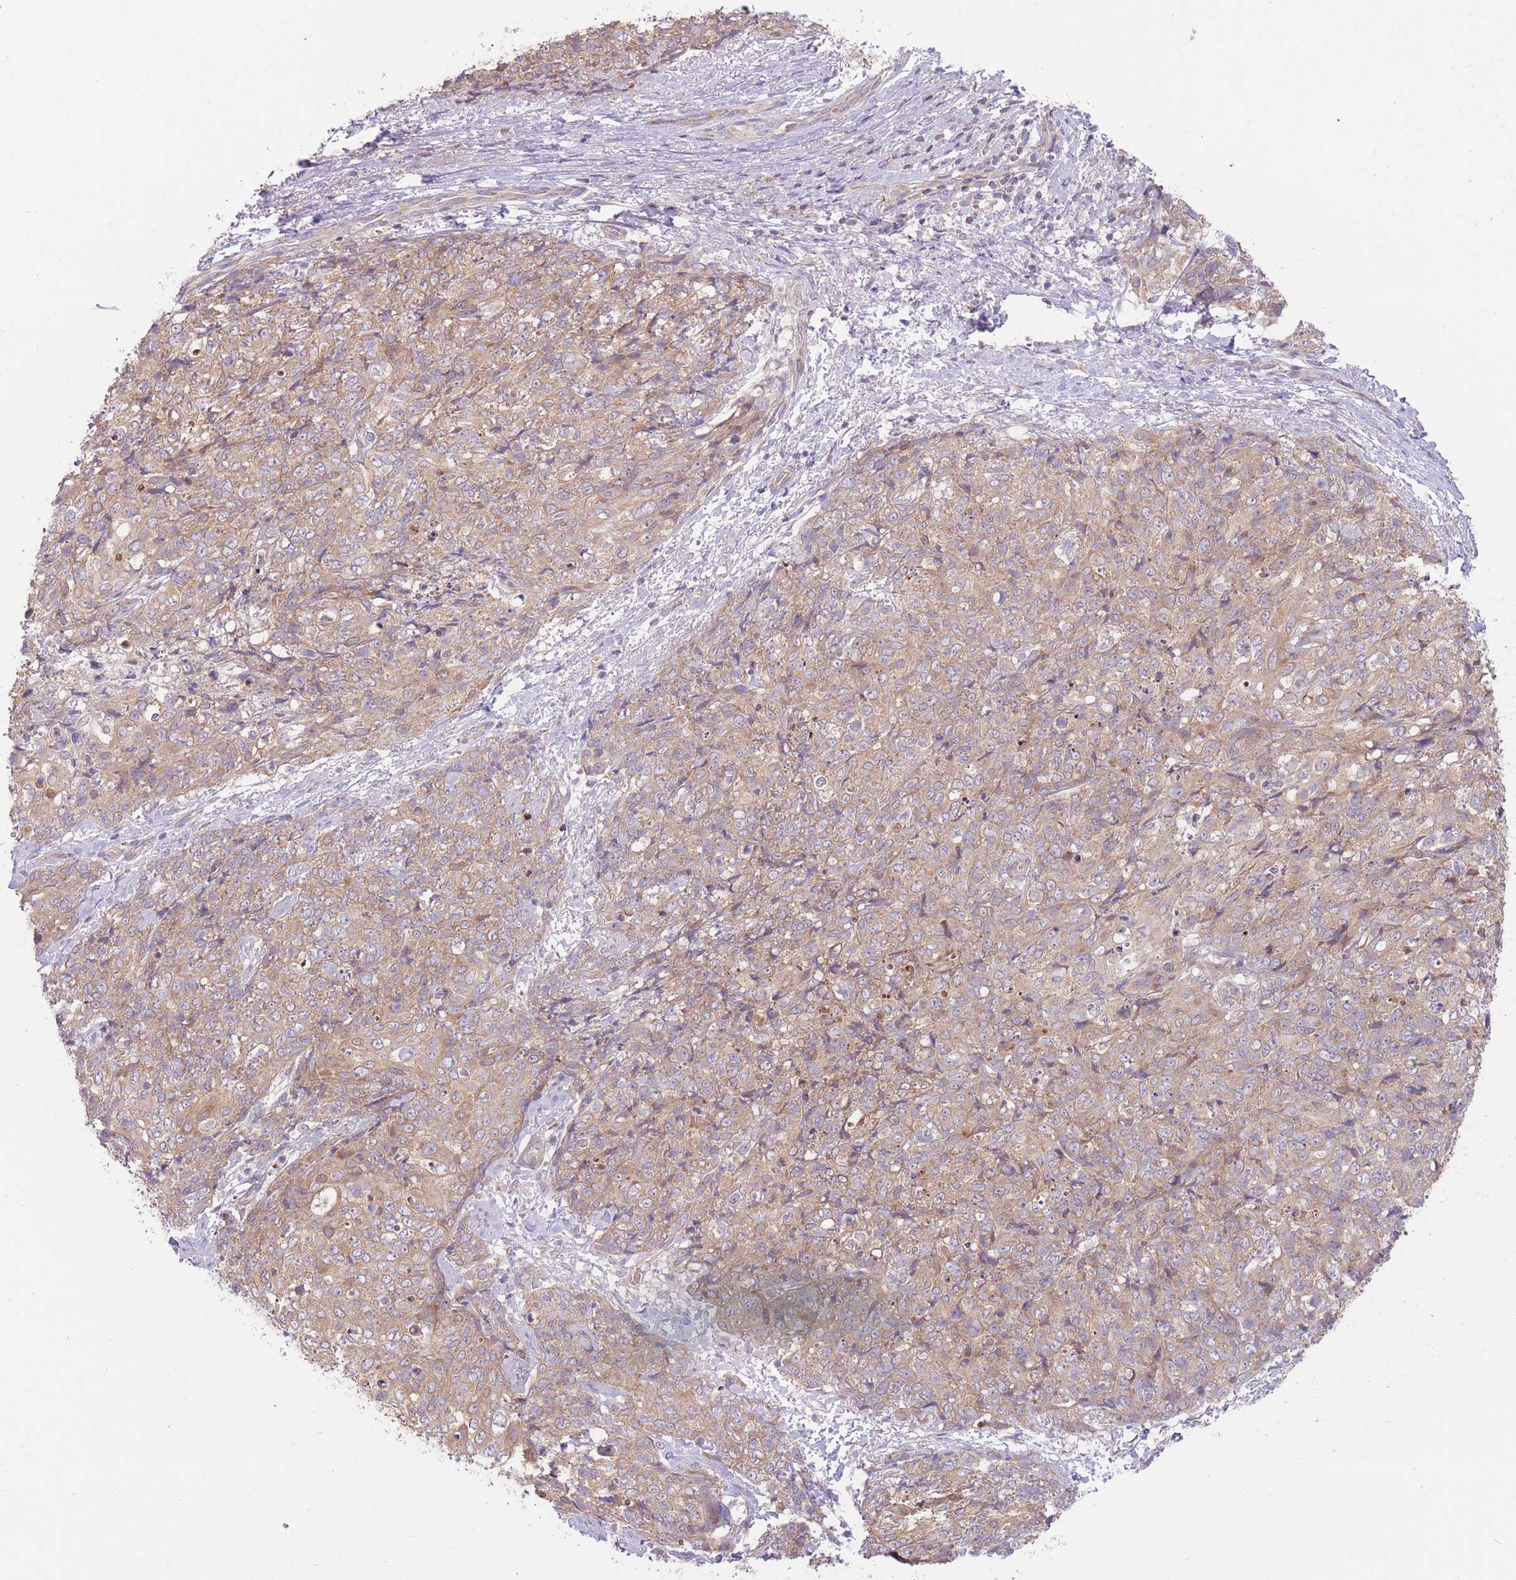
{"staining": {"intensity": "moderate", "quantity": ">75%", "location": "cytoplasmic/membranous"}, "tissue": "skin cancer", "cell_type": "Tumor cells", "image_type": "cancer", "snomed": [{"axis": "morphology", "description": "Squamous cell carcinoma, NOS"}, {"axis": "topography", "description": "Skin"}, {"axis": "topography", "description": "Vulva"}], "caption": "Human squamous cell carcinoma (skin) stained for a protein (brown) shows moderate cytoplasmic/membranous positive positivity in approximately >75% of tumor cells.", "gene": "BOLA2B", "patient": {"sex": "female", "age": 85}}